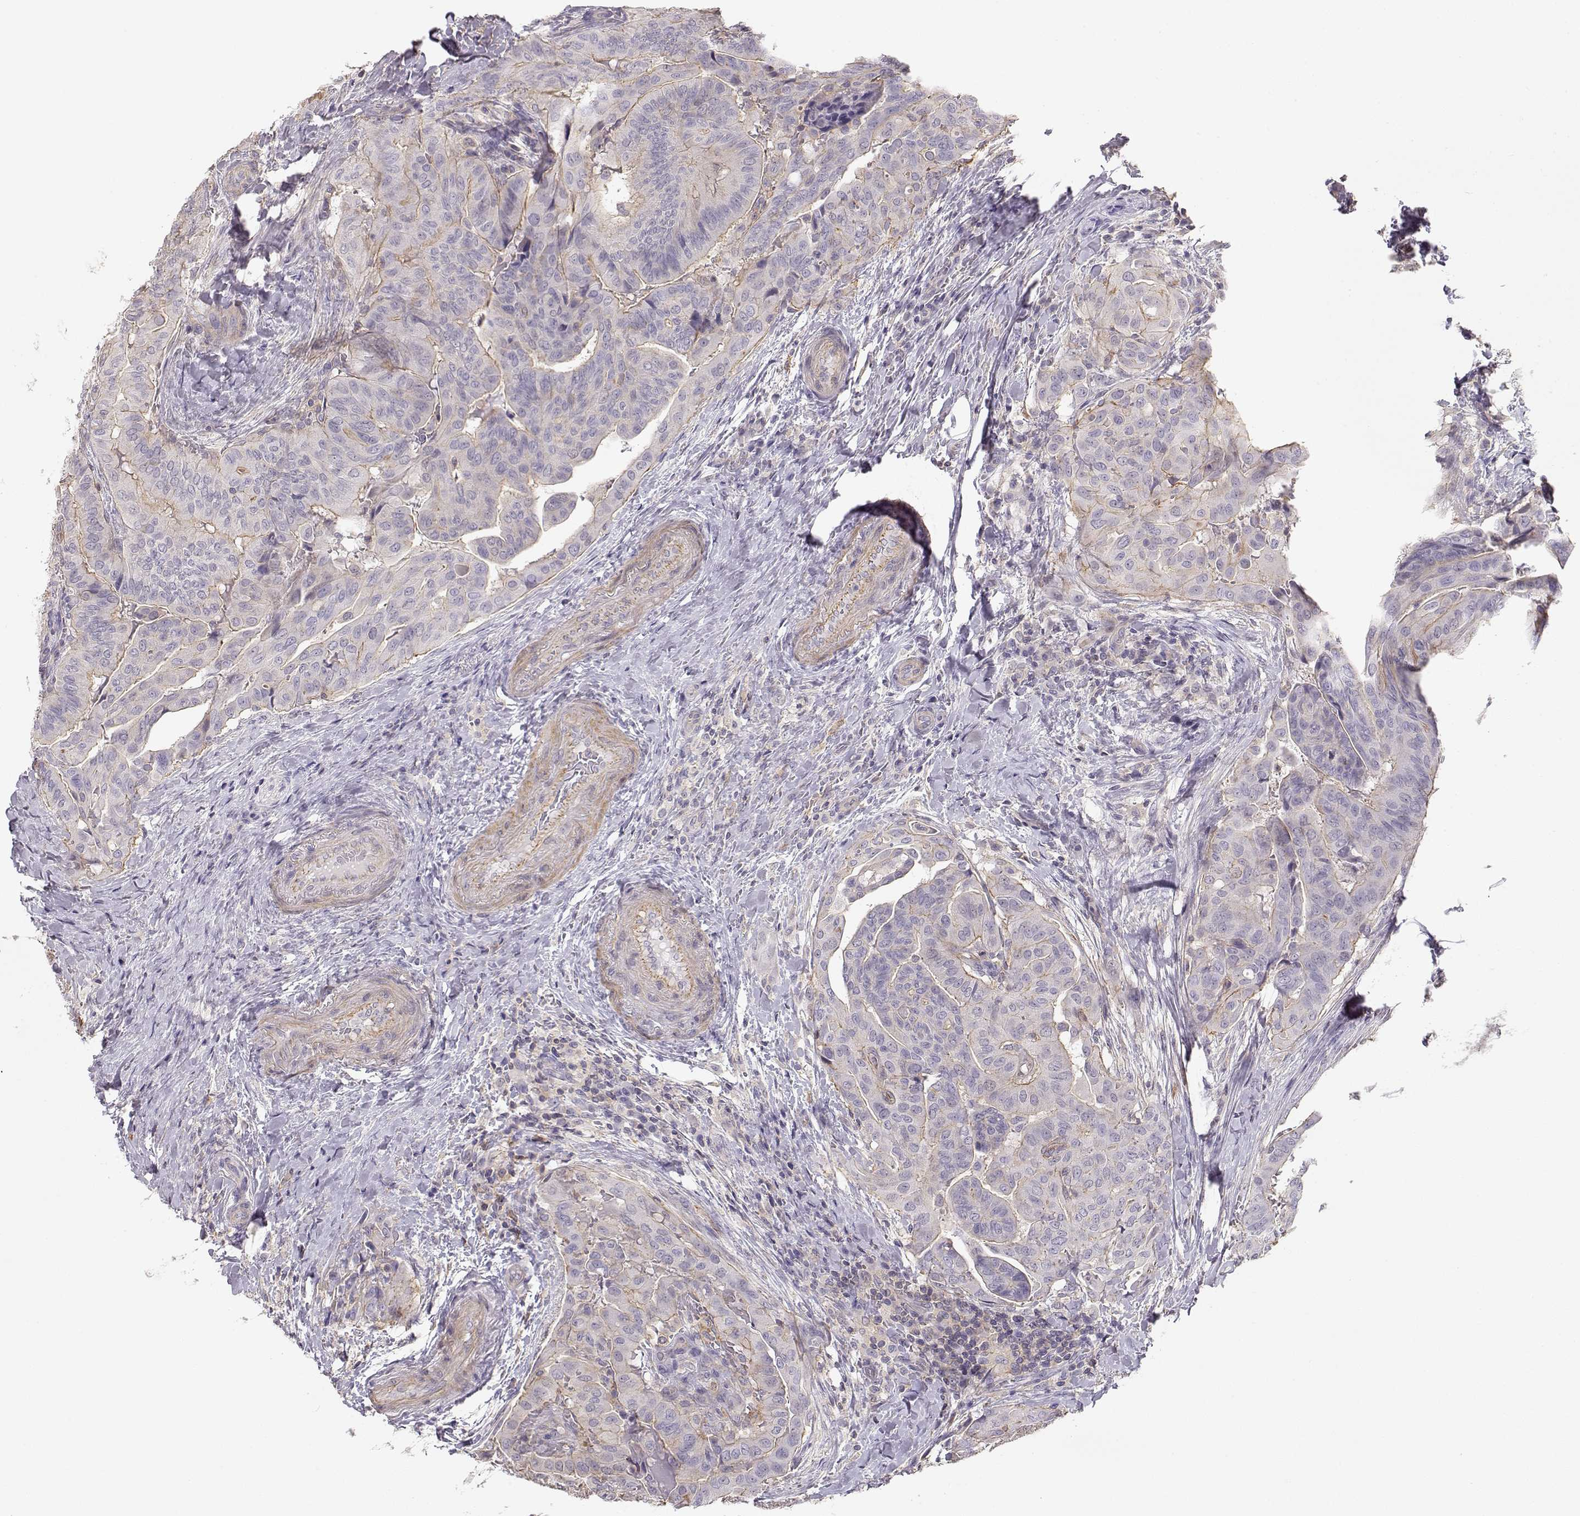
{"staining": {"intensity": "moderate", "quantity": "25%-75%", "location": "cytoplasmic/membranous"}, "tissue": "thyroid cancer", "cell_type": "Tumor cells", "image_type": "cancer", "snomed": [{"axis": "morphology", "description": "Papillary adenocarcinoma, NOS"}, {"axis": "topography", "description": "Thyroid gland"}], "caption": "This micrograph shows IHC staining of human thyroid cancer, with medium moderate cytoplasmic/membranous expression in approximately 25%-75% of tumor cells.", "gene": "DAPL1", "patient": {"sex": "female", "age": 68}}